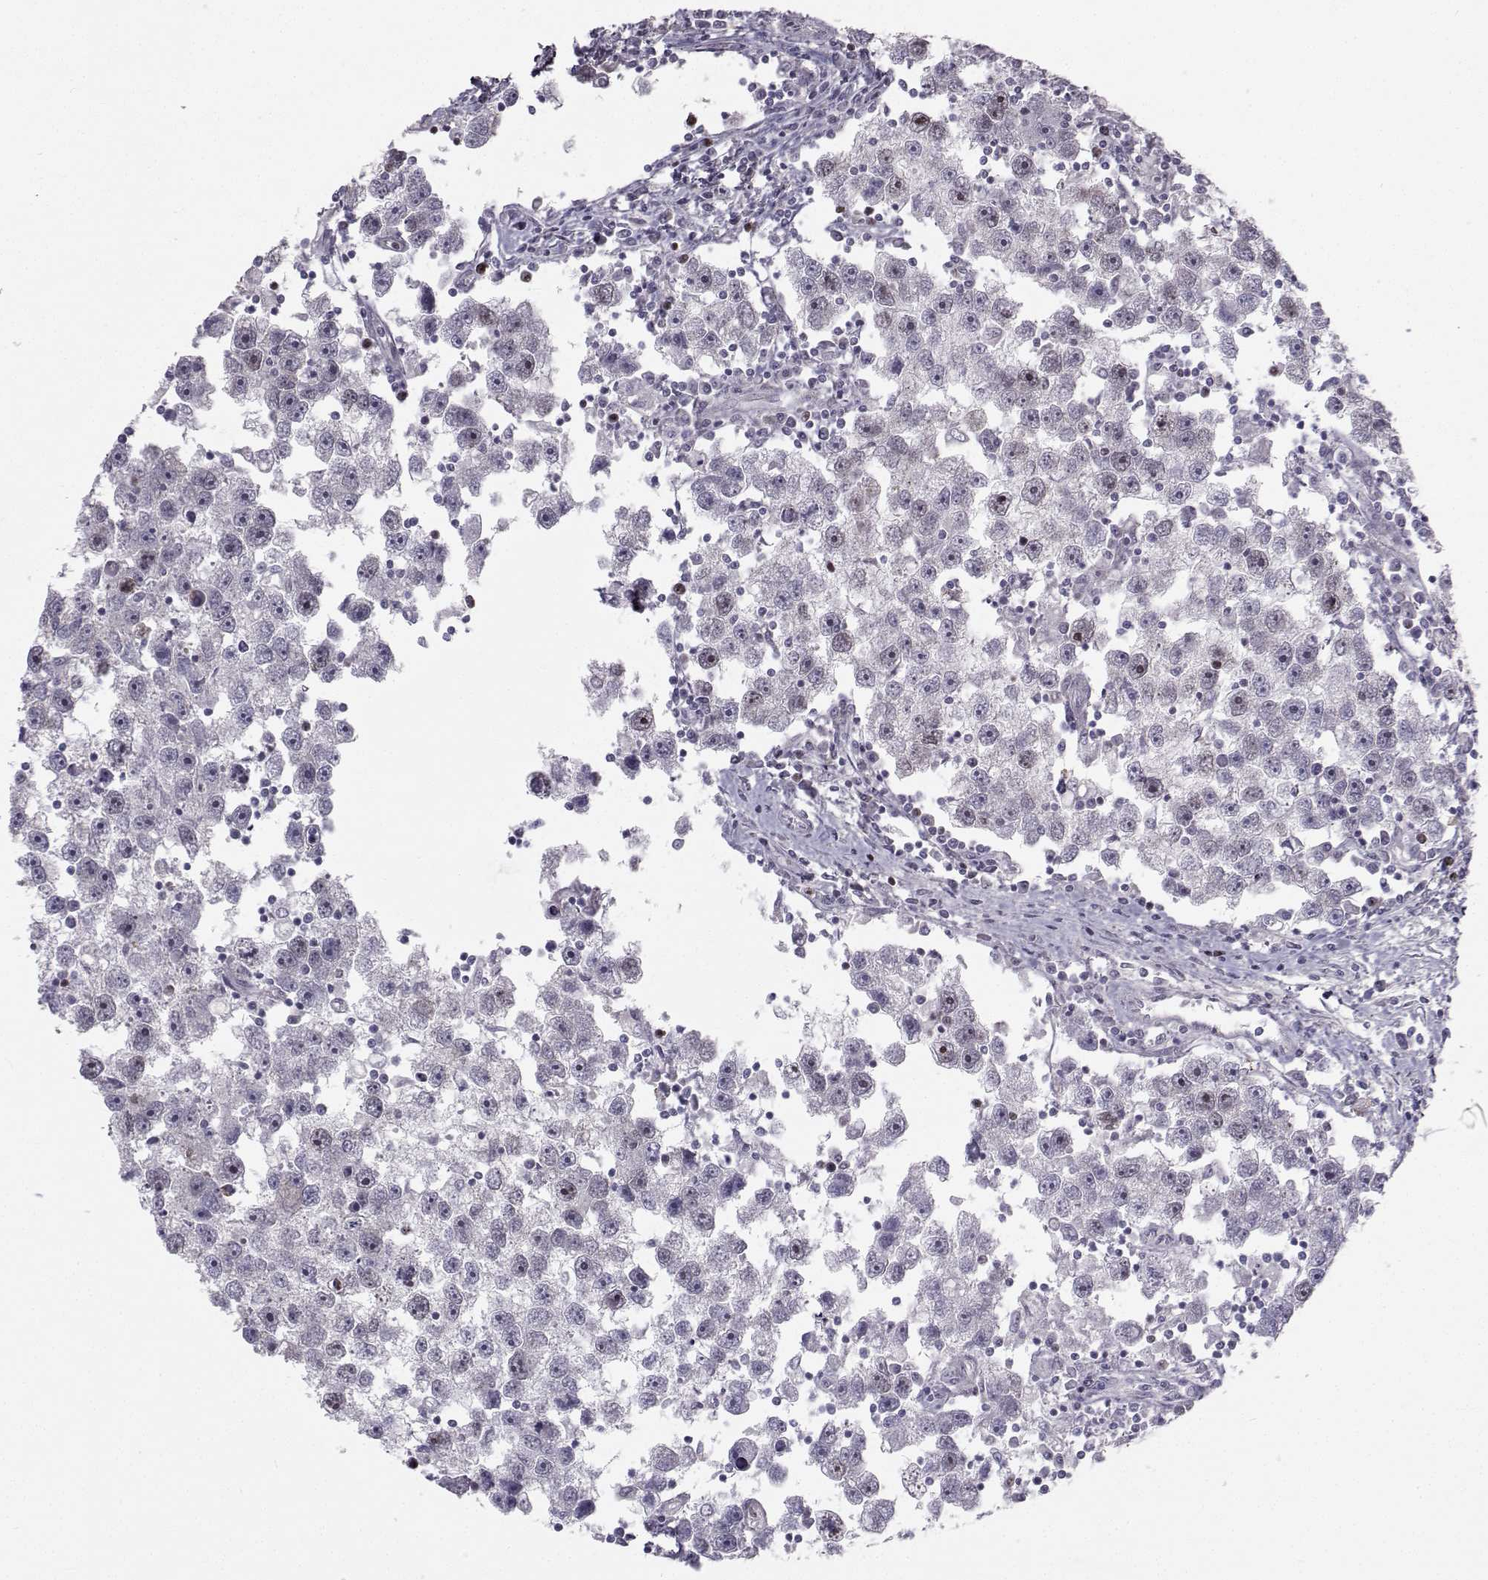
{"staining": {"intensity": "negative", "quantity": "none", "location": "none"}, "tissue": "testis cancer", "cell_type": "Tumor cells", "image_type": "cancer", "snomed": [{"axis": "morphology", "description": "Seminoma, NOS"}, {"axis": "topography", "description": "Testis"}], "caption": "Tumor cells are negative for brown protein staining in seminoma (testis).", "gene": "LRP8", "patient": {"sex": "male", "age": 30}}